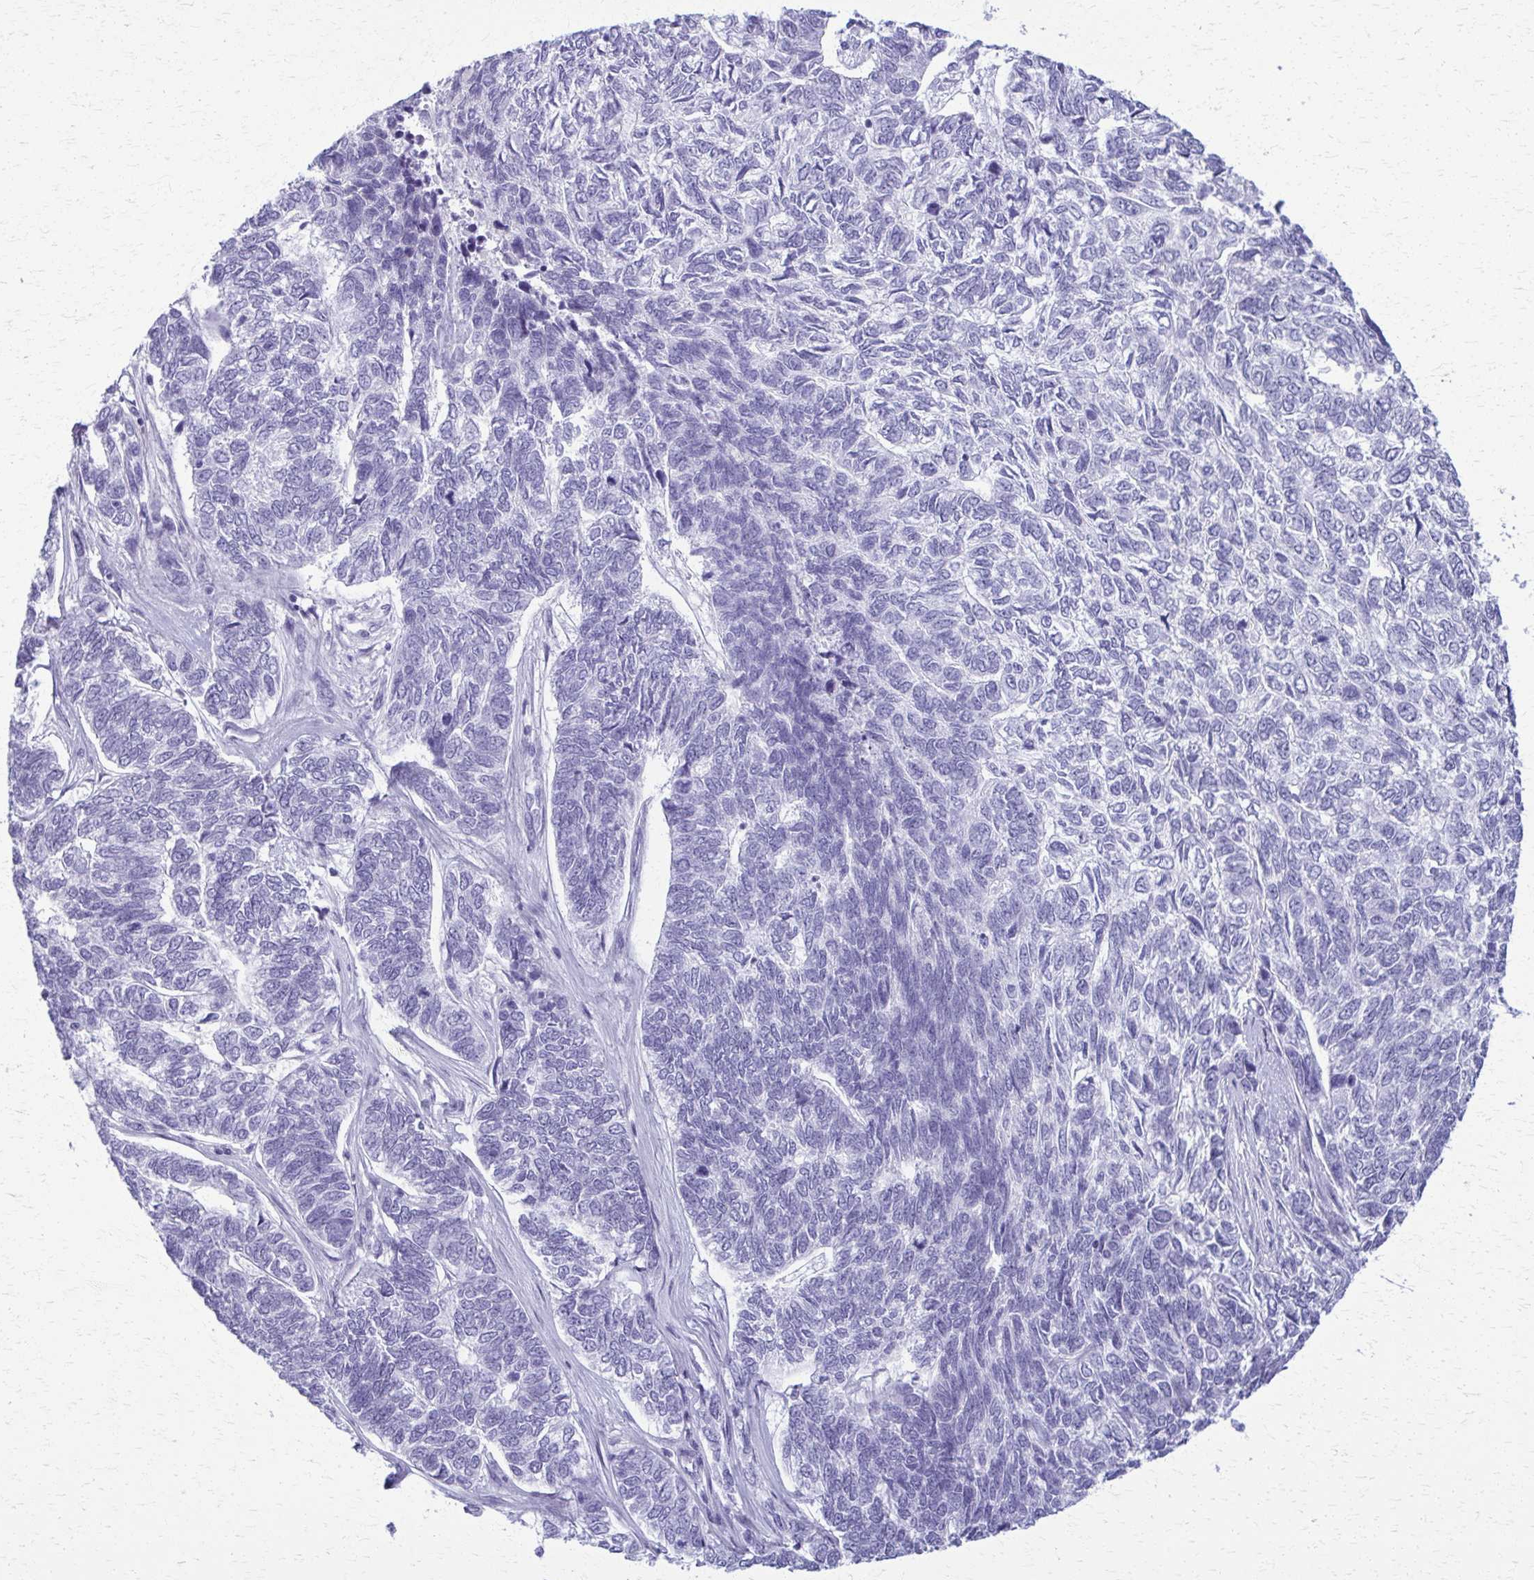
{"staining": {"intensity": "negative", "quantity": "none", "location": "none"}, "tissue": "skin cancer", "cell_type": "Tumor cells", "image_type": "cancer", "snomed": [{"axis": "morphology", "description": "Basal cell carcinoma"}, {"axis": "topography", "description": "Skin"}], "caption": "IHC histopathology image of basal cell carcinoma (skin) stained for a protein (brown), which shows no staining in tumor cells. (Stains: DAB immunohistochemistry with hematoxylin counter stain, Microscopy: brightfield microscopy at high magnification).", "gene": "ACSM2B", "patient": {"sex": "female", "age": 65}}